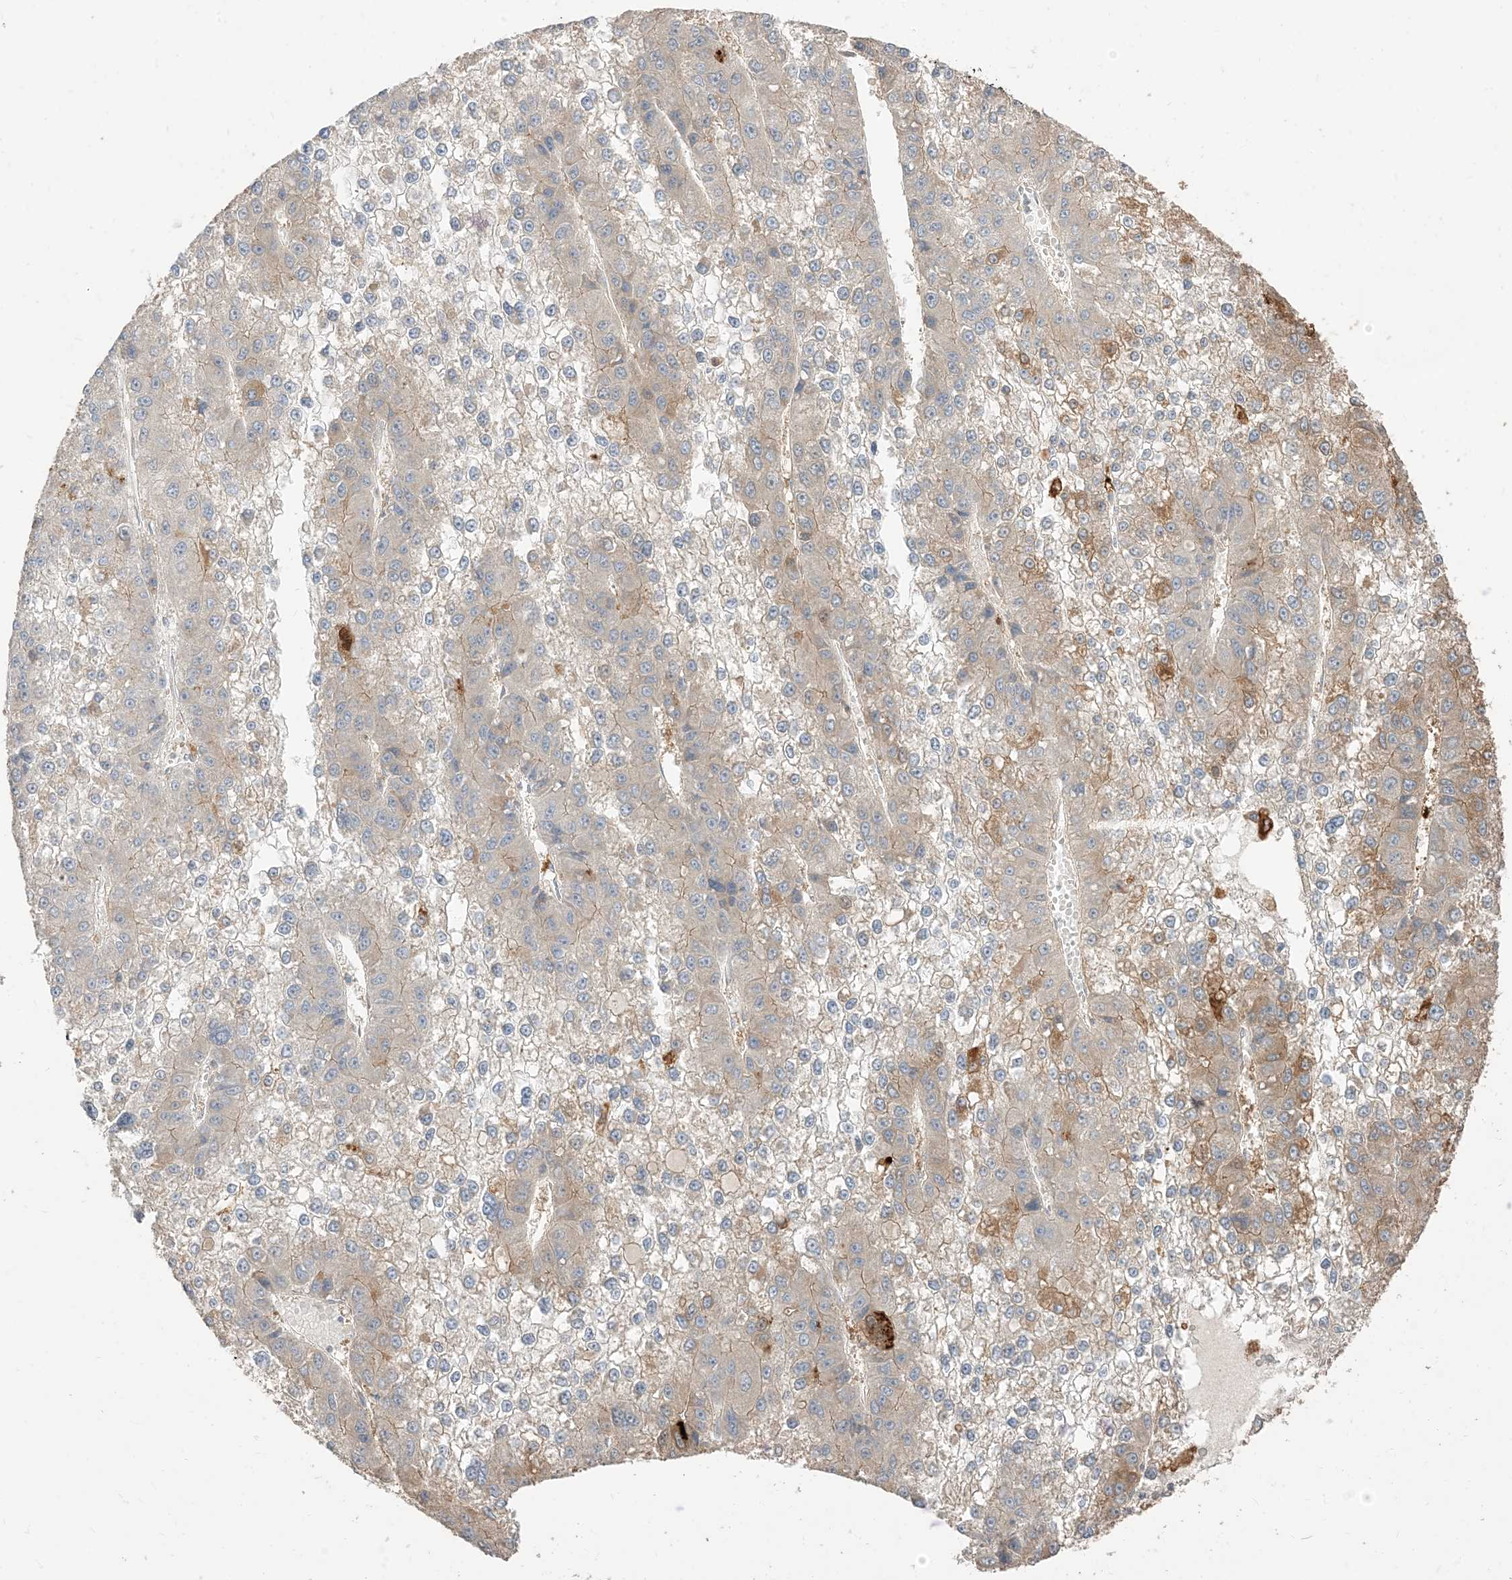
{"staining": {"intensity": "moderate", "quantity": "<25%", "location": "cytoplasmic/membranous"}, "tissue": "liver cancer", "cell_type": "Tumor cells", "image_type": "cancer", "snomed": [{"axis": "morphology", "description": "Carcinoma, Hepatocellular, NOS"}, {"axis": "topography", "description": "Liver"}], "caption": "Moderate cytoplasmic/membranous protein positivity is appreciated in about <25% of tumor cells in liver hepatocellular carcinoma. Immunohistochemistry (ihc) stains the protein of interest in brown and the nuclei are stained blue.", "gene": "RNF175", "patient": {"sex": "female", "age": 73}}